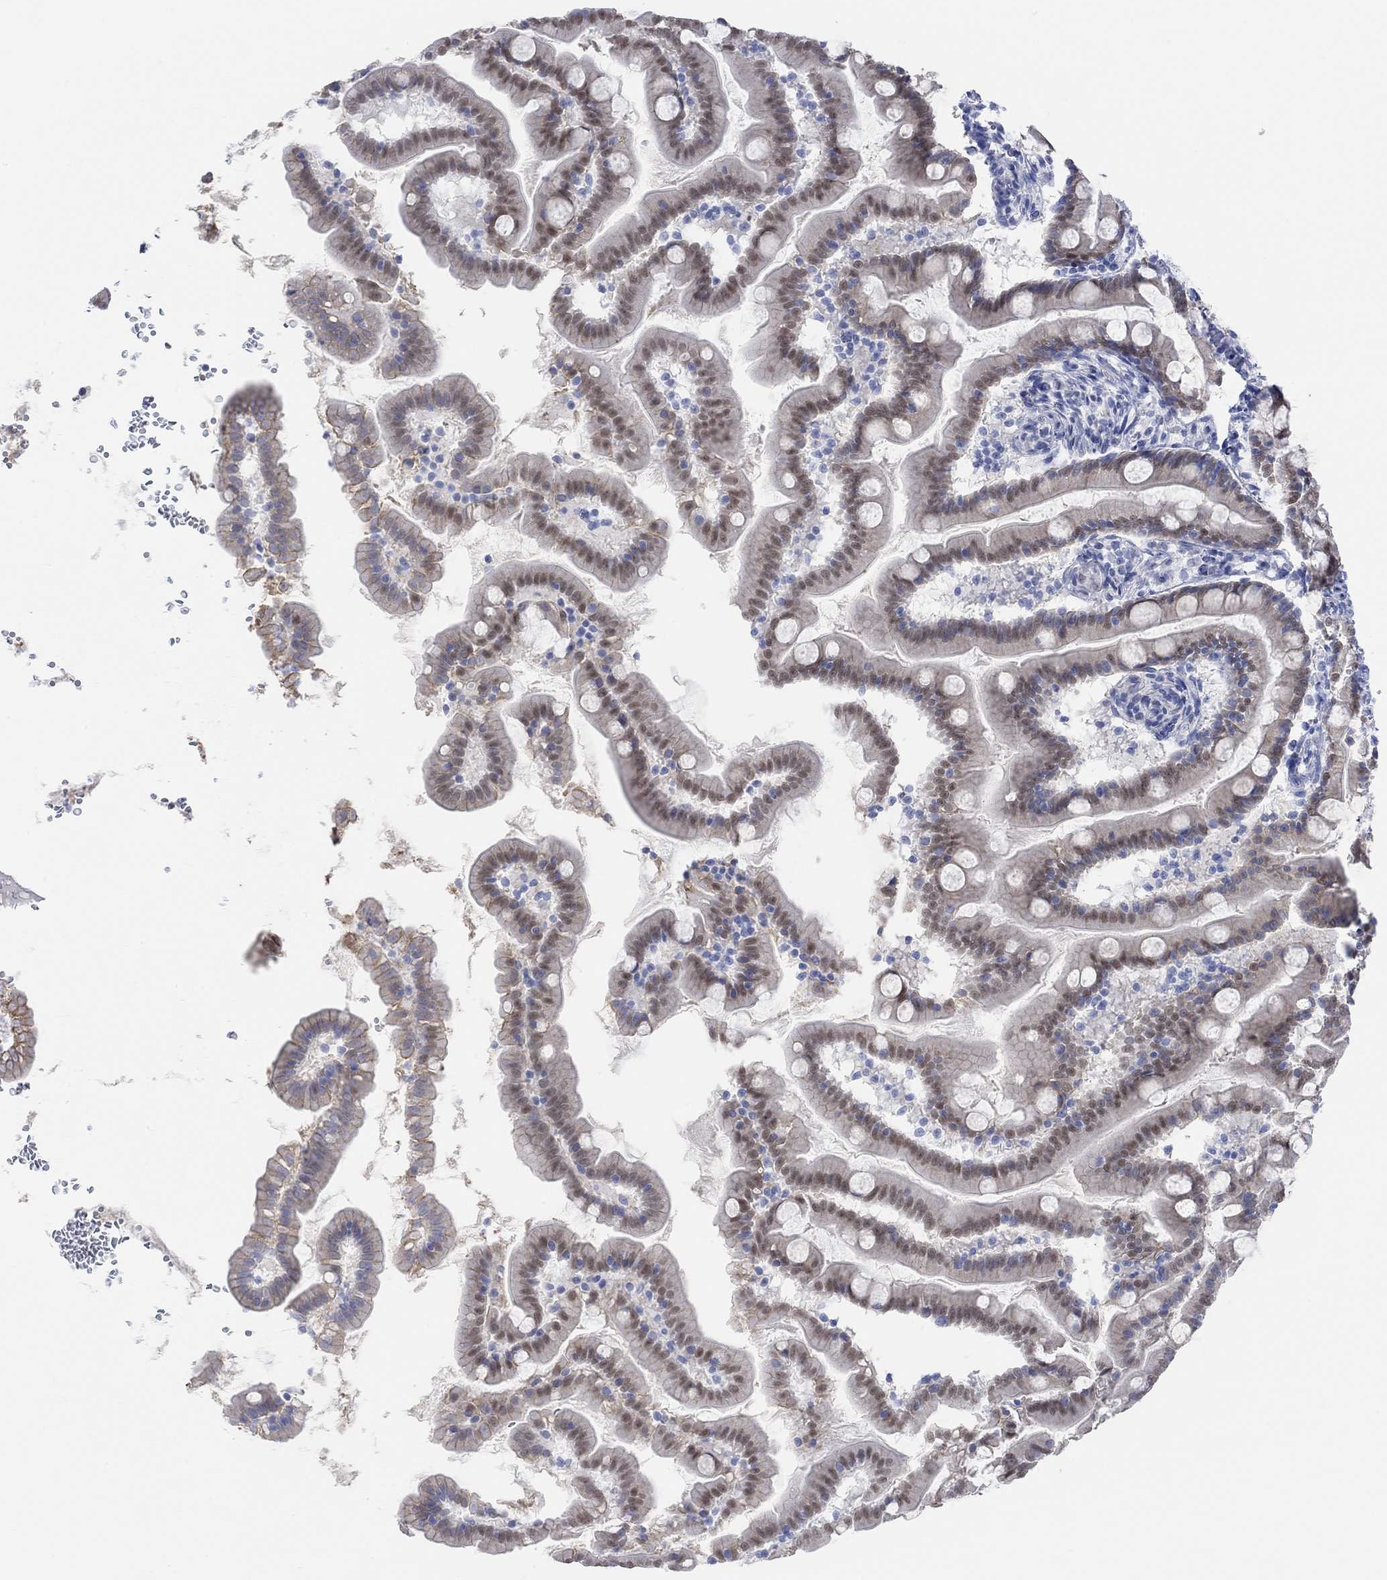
{"staining": {"intensity": "weak", "quantity": "<25%", "location": "nuclear"}, "tissue": "small intestine", "cell_type": "Glandular cells", "image_type": "normal", "snomed": [{"axis": "morphology", "description": "Normal tissue, NOS"}, {"axis": "topography", "description": "Small intestine"}], "caption": "Protein analysis of benign small intestine displays no significant positivity in glandular cells.", "gene": "AK8", "patient": {"sex": "female", "age": 44}}